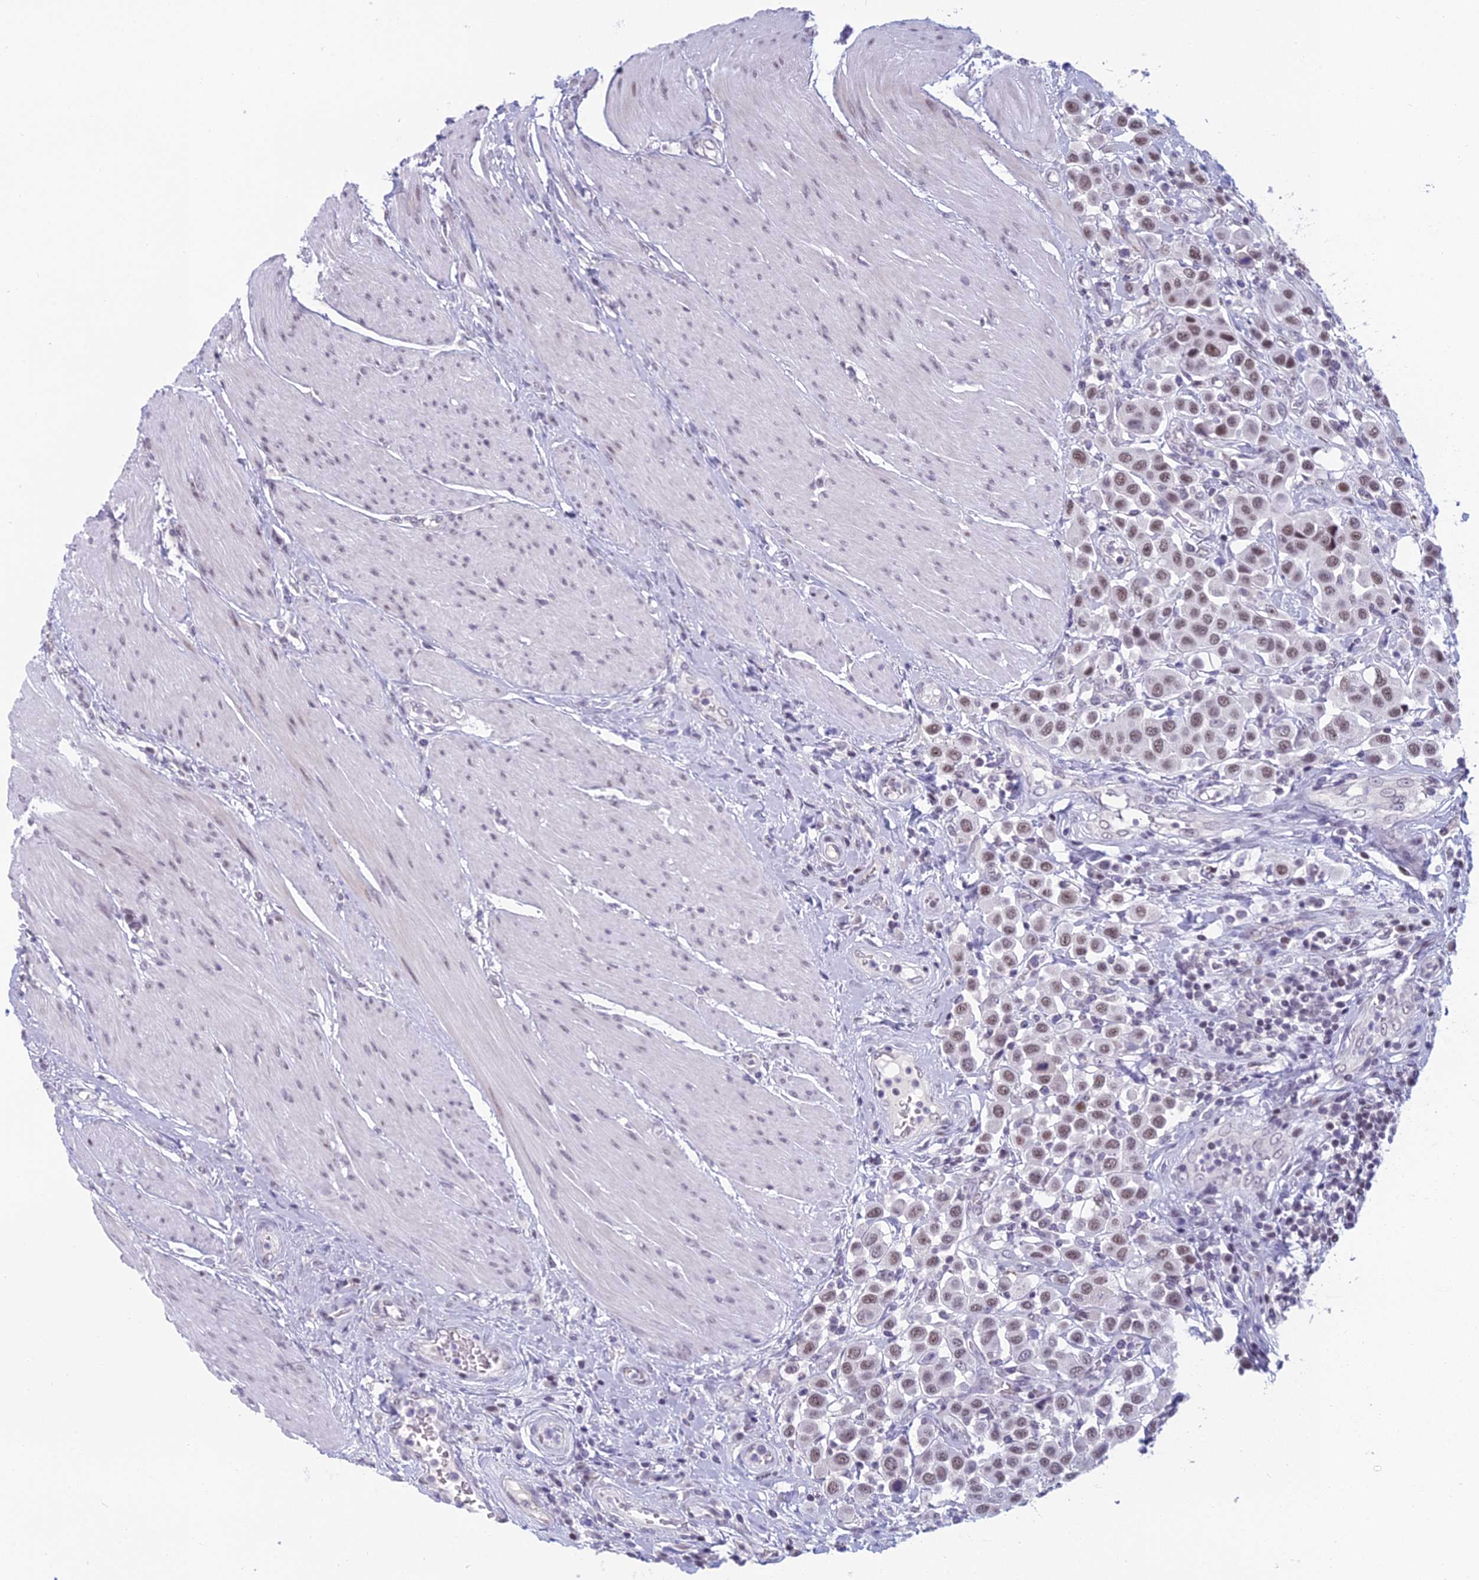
{"staining": {"intensity": "weak", "quantity": ">75%", "location": "nuclear"}, "tissue": "urothelial cancer", "cell_type": "Tumor cells", "image_type": "cancer", "snomed": [{"axis": "morphology", "description": "Urothelial carcinoma, High grade"}, {"axis": "topography", "description": "Urinary bladder"}], "caption": "IHC (DAB) staining of human urothelial carcinoma (high-grade) exhibits weak nuclear protein expression in about >75% of tumor cells.", "gene": "RGS17", "patient": {"sex": "male", "age": 50}}